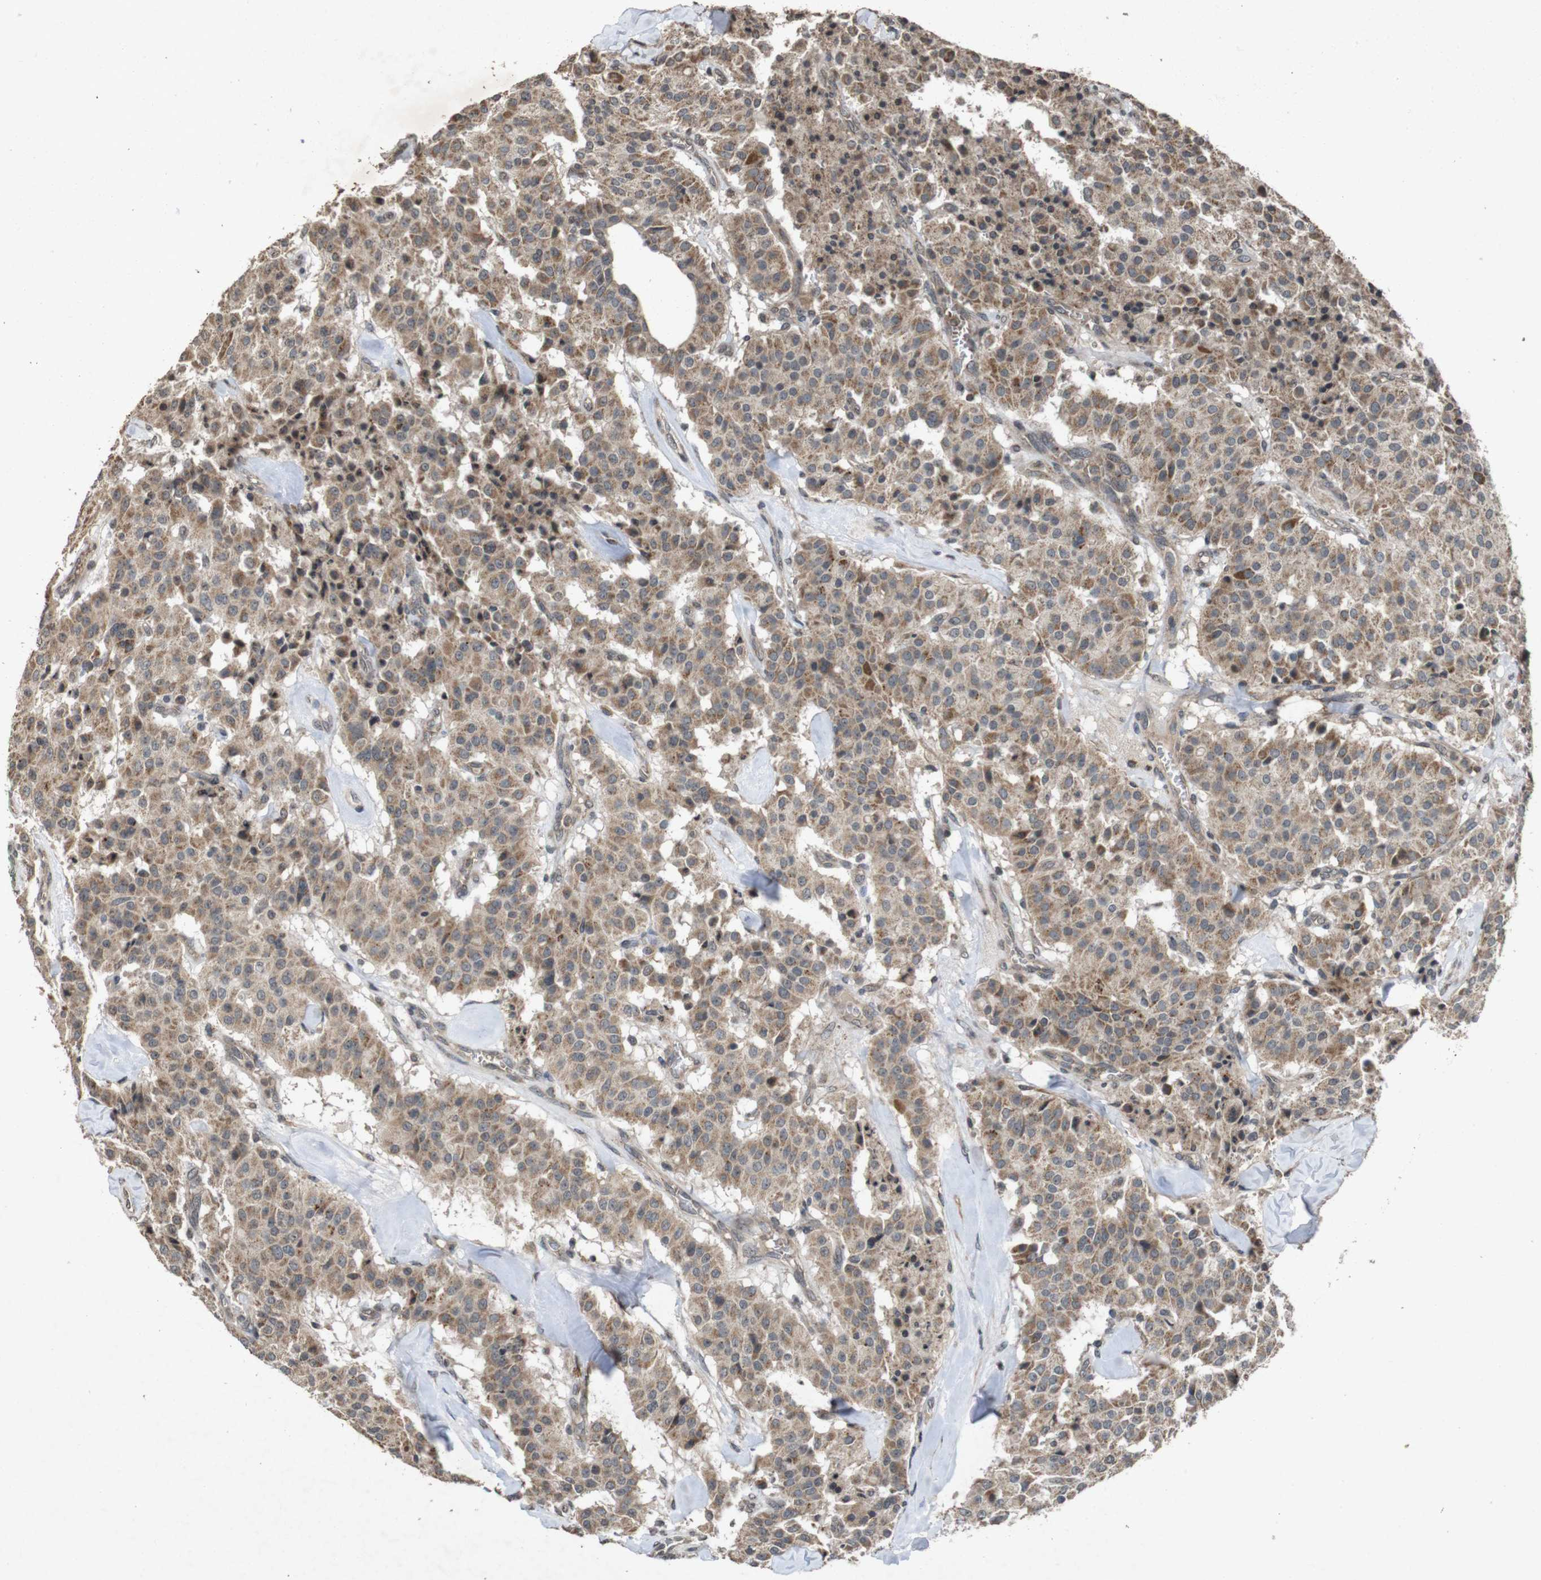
{"staining": {"intensity": "moderate", "quantity": ">75%", "location": "cytoplasmic/membranous"}, "tissue": "carcinoid", "cell_type": "Tumor cells", "image_type": "cancer", "snomed": [{"axis": "morphology", "description": "Carcinoid, malignant, NOS"}, {"axis": "topography", "description": "Lung"}], "caption": "Immunohistochemical staining of malignant carcinoid reveals moderate cytoplasmic/membranous protein staining in about >75% of tumor cells.", "gene": "SORL1", "patient": {"sex": "male", "age": 30}}